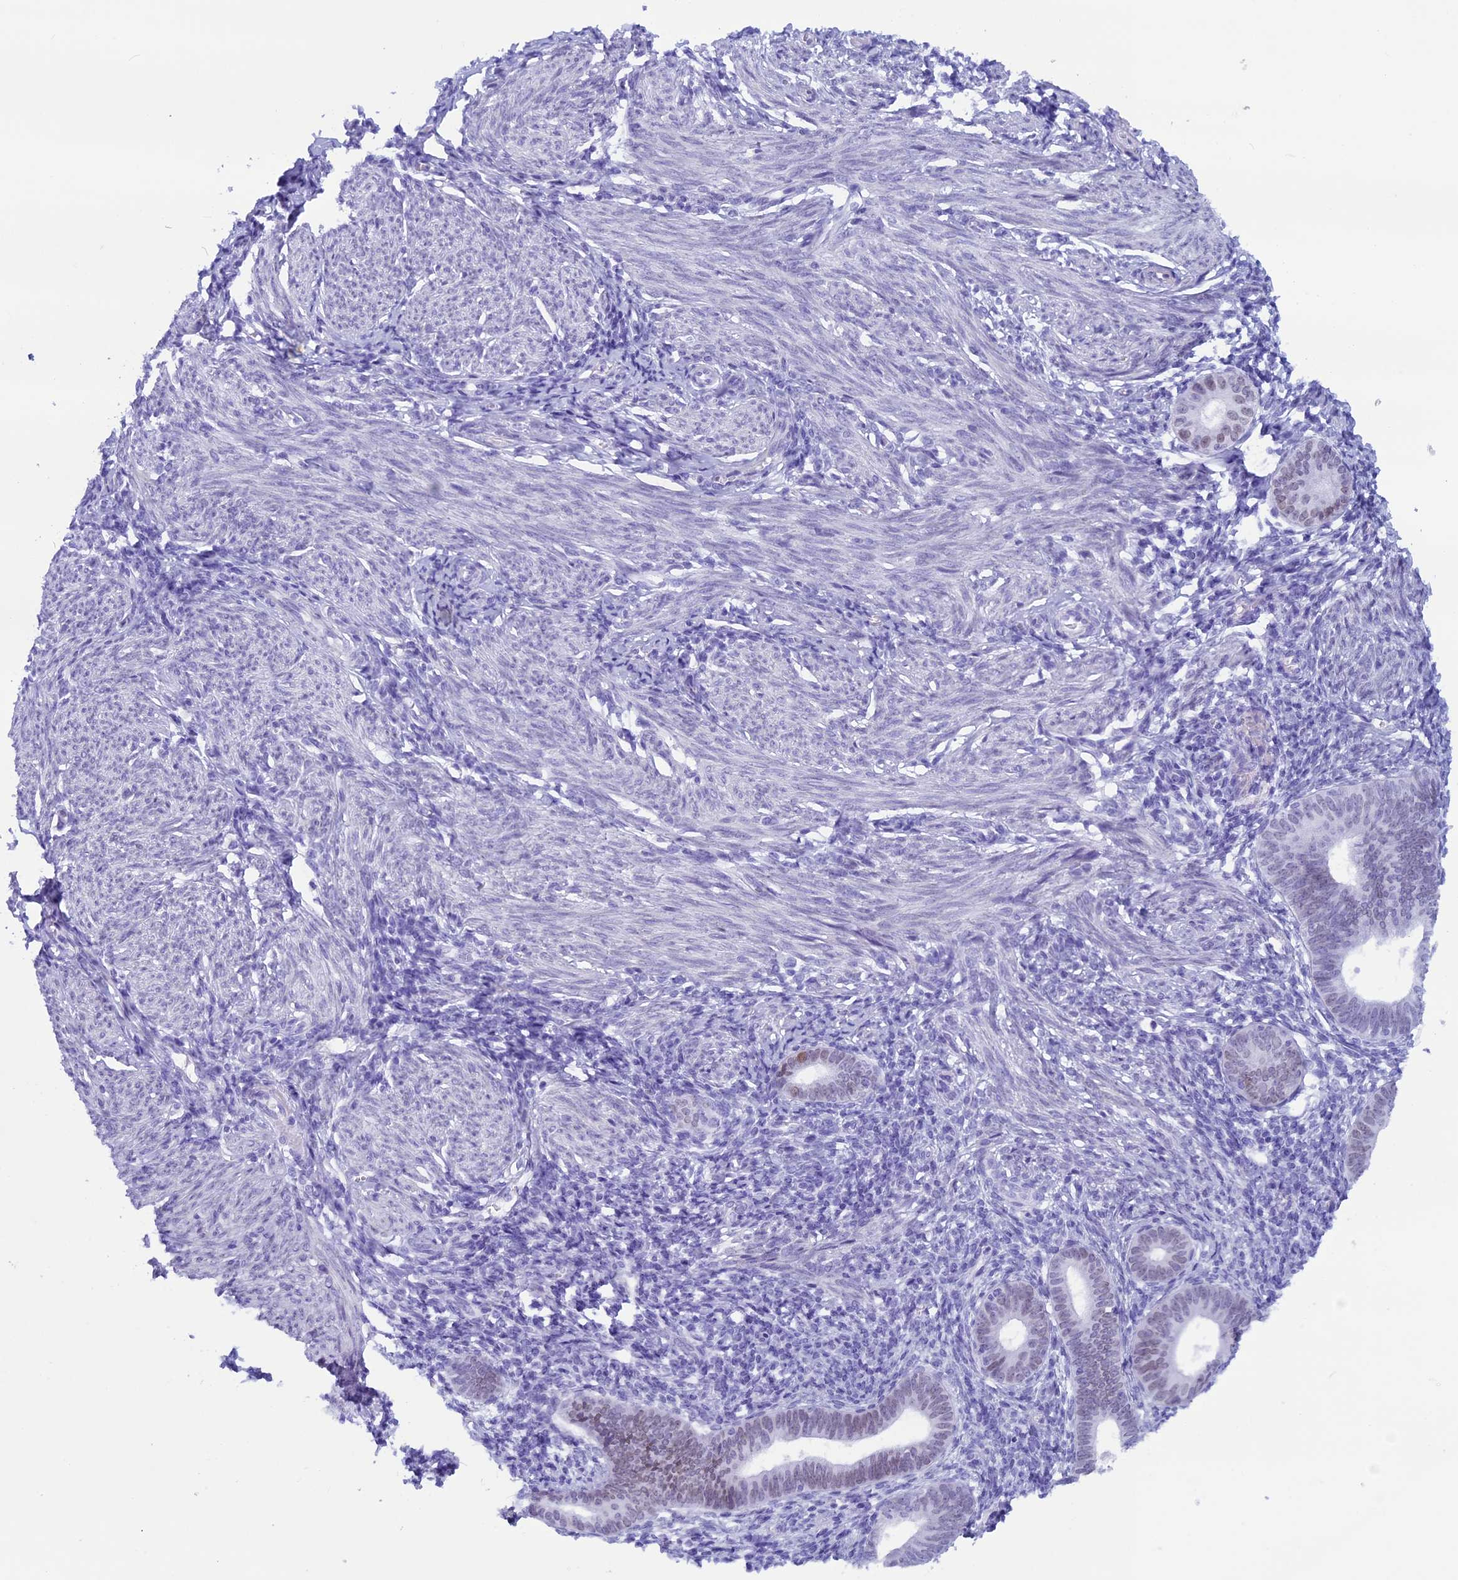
{"staining": {"intensity": "negative", "quantity": "none", "location": "none"}, "tissue": "endometrium", "cell_type": "Cells in endometrial stroma", "image_type": "normal", "snomed": [{"axis": "morphology", "description": "Normal tissue, NOS"}, {"axis": "morphology", "description": "Adenocarcinoma, NOS"}, {"axis": "topography", "description": "Endometrium"}], "caption": "A histopathology image of human endometrium is negative for staining in cells in endometrial stroma. (DAB (3,3'-diaminobenzidine) IHC, high magnification).", "gene": "FAM169A", "patient": {"sex": "female", "age": 57}}